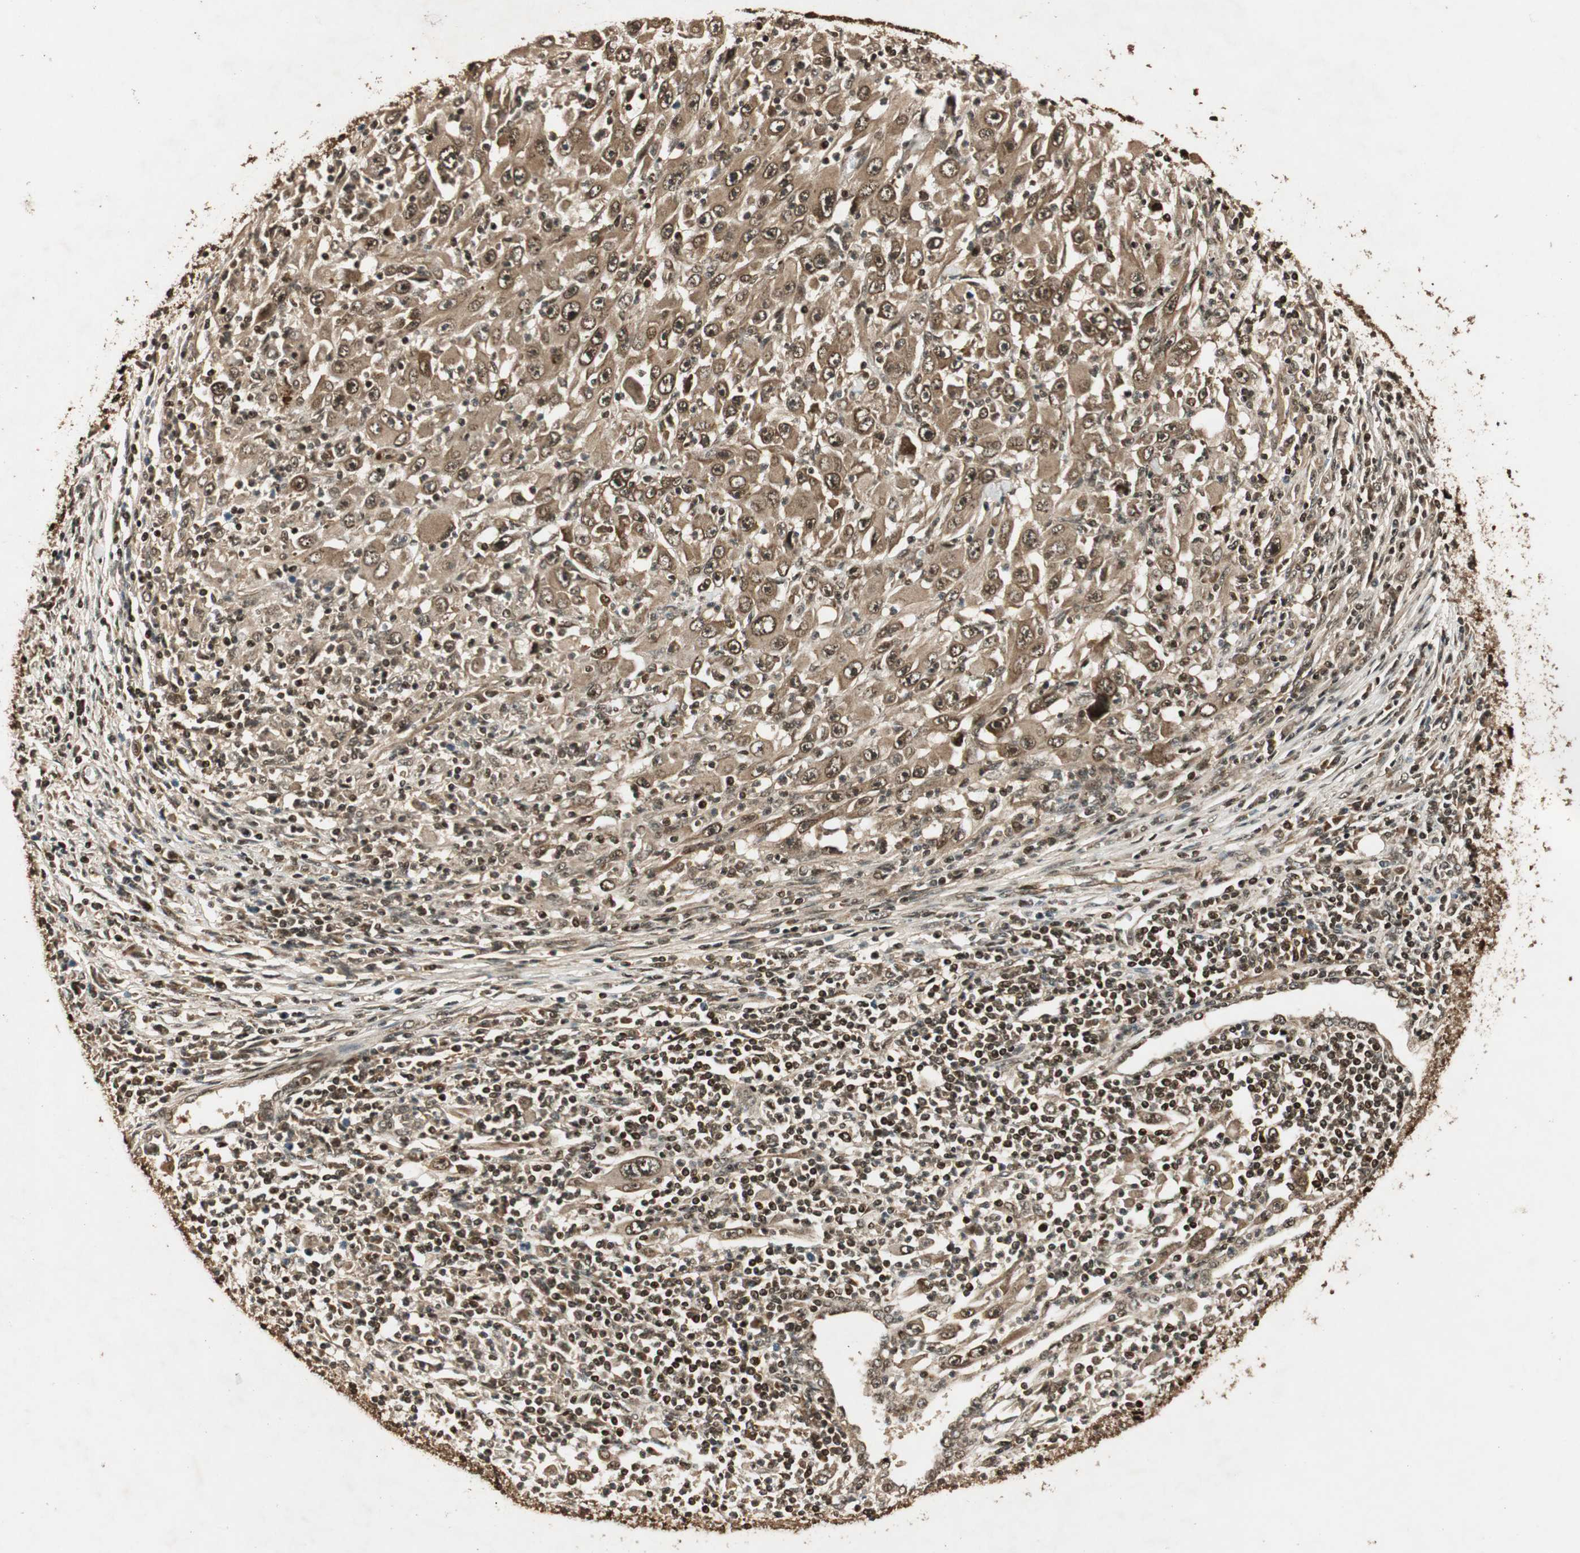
{"staining": {"intensity": "strong", "quantity": ">75%", "location": "cytoplasmic/membranous,nuclear"}, "tissue": "melanoma", "cell_type": "Tumor cells", "image_type": "cancer", "snomed": [{"axis": "morphology", "description": "Malignant melanoma, Metastatic site"}, {"axis": "topography", "description": "Skin"}], "caption": "This is a micrograph of IHC staining of melanoma, which shows strong expression in the cytoplasmic/membranous and nuclear of tumor cells.", "gene": "RPA3", "patient": {"sex": "female", "age": 56}}